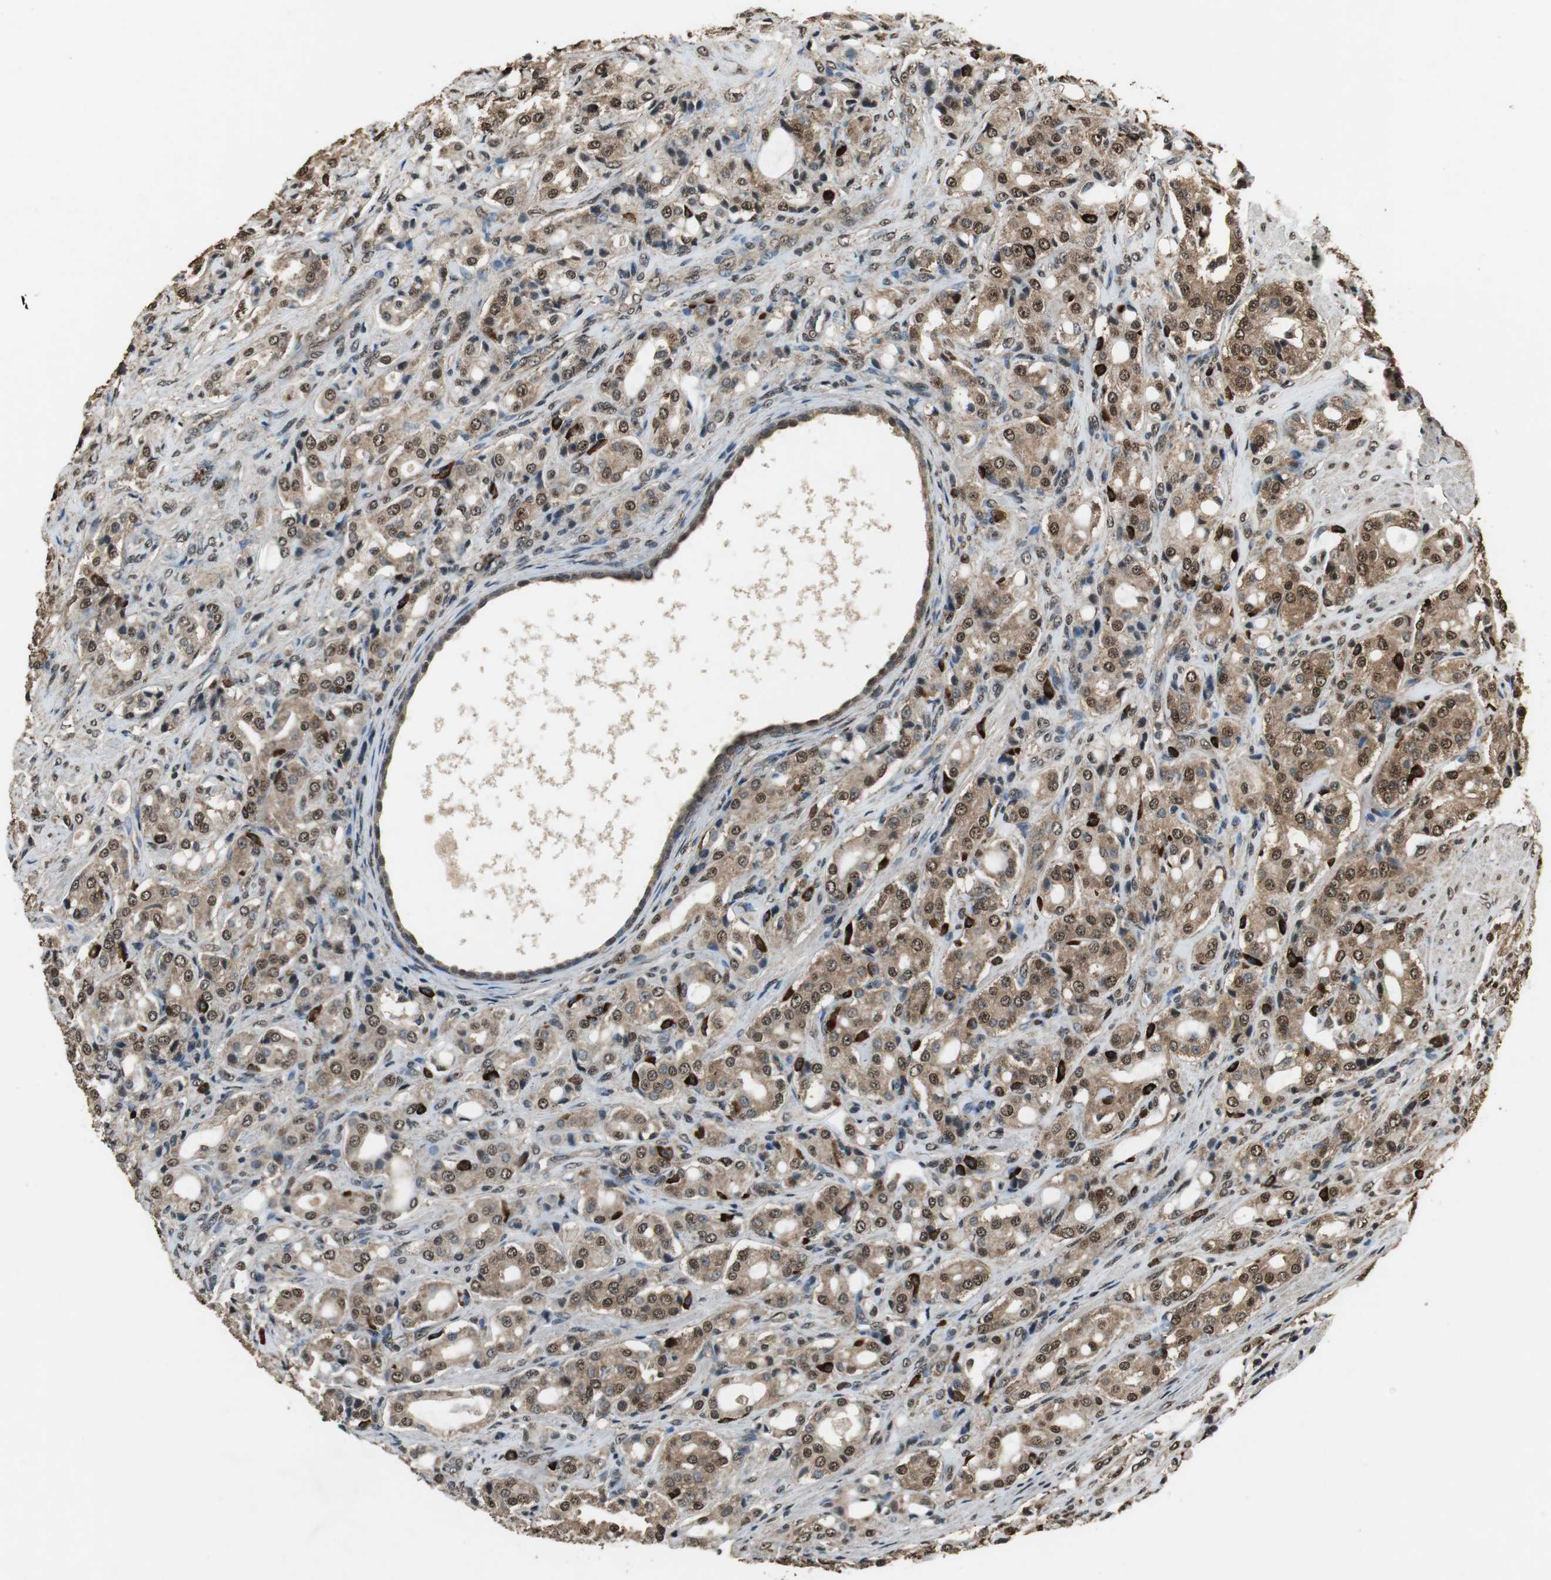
{"staining": {"intensity": "strong", "quantity": ">75%", "location": "cytoplasmic/membranous,nuclear"}, "tissue": "prostate cancer", "cell_type": "Tumor cells", "image_type": "cancer", "snomed": [{"axis": "morphology", "description": "Adenocarcinoma, High grade"}, {"axis": "topography", "description": "Prostate"}], "caption": "Immunohistochemistry (DAB (3,3'-diaminobenzidine)) staining of high-grade adenocarcinoma (prostate) demonstrates strong cytoplasmic/membranous and nuclear protein expression in about >75% of tumor cells. (DAB (3,3'-diaminobenzidine) IHC, brown staining for protein, blue staining for nuclei).", "gene": "PPP1R13B", "patient": {"sex": "male", "age": 72}}